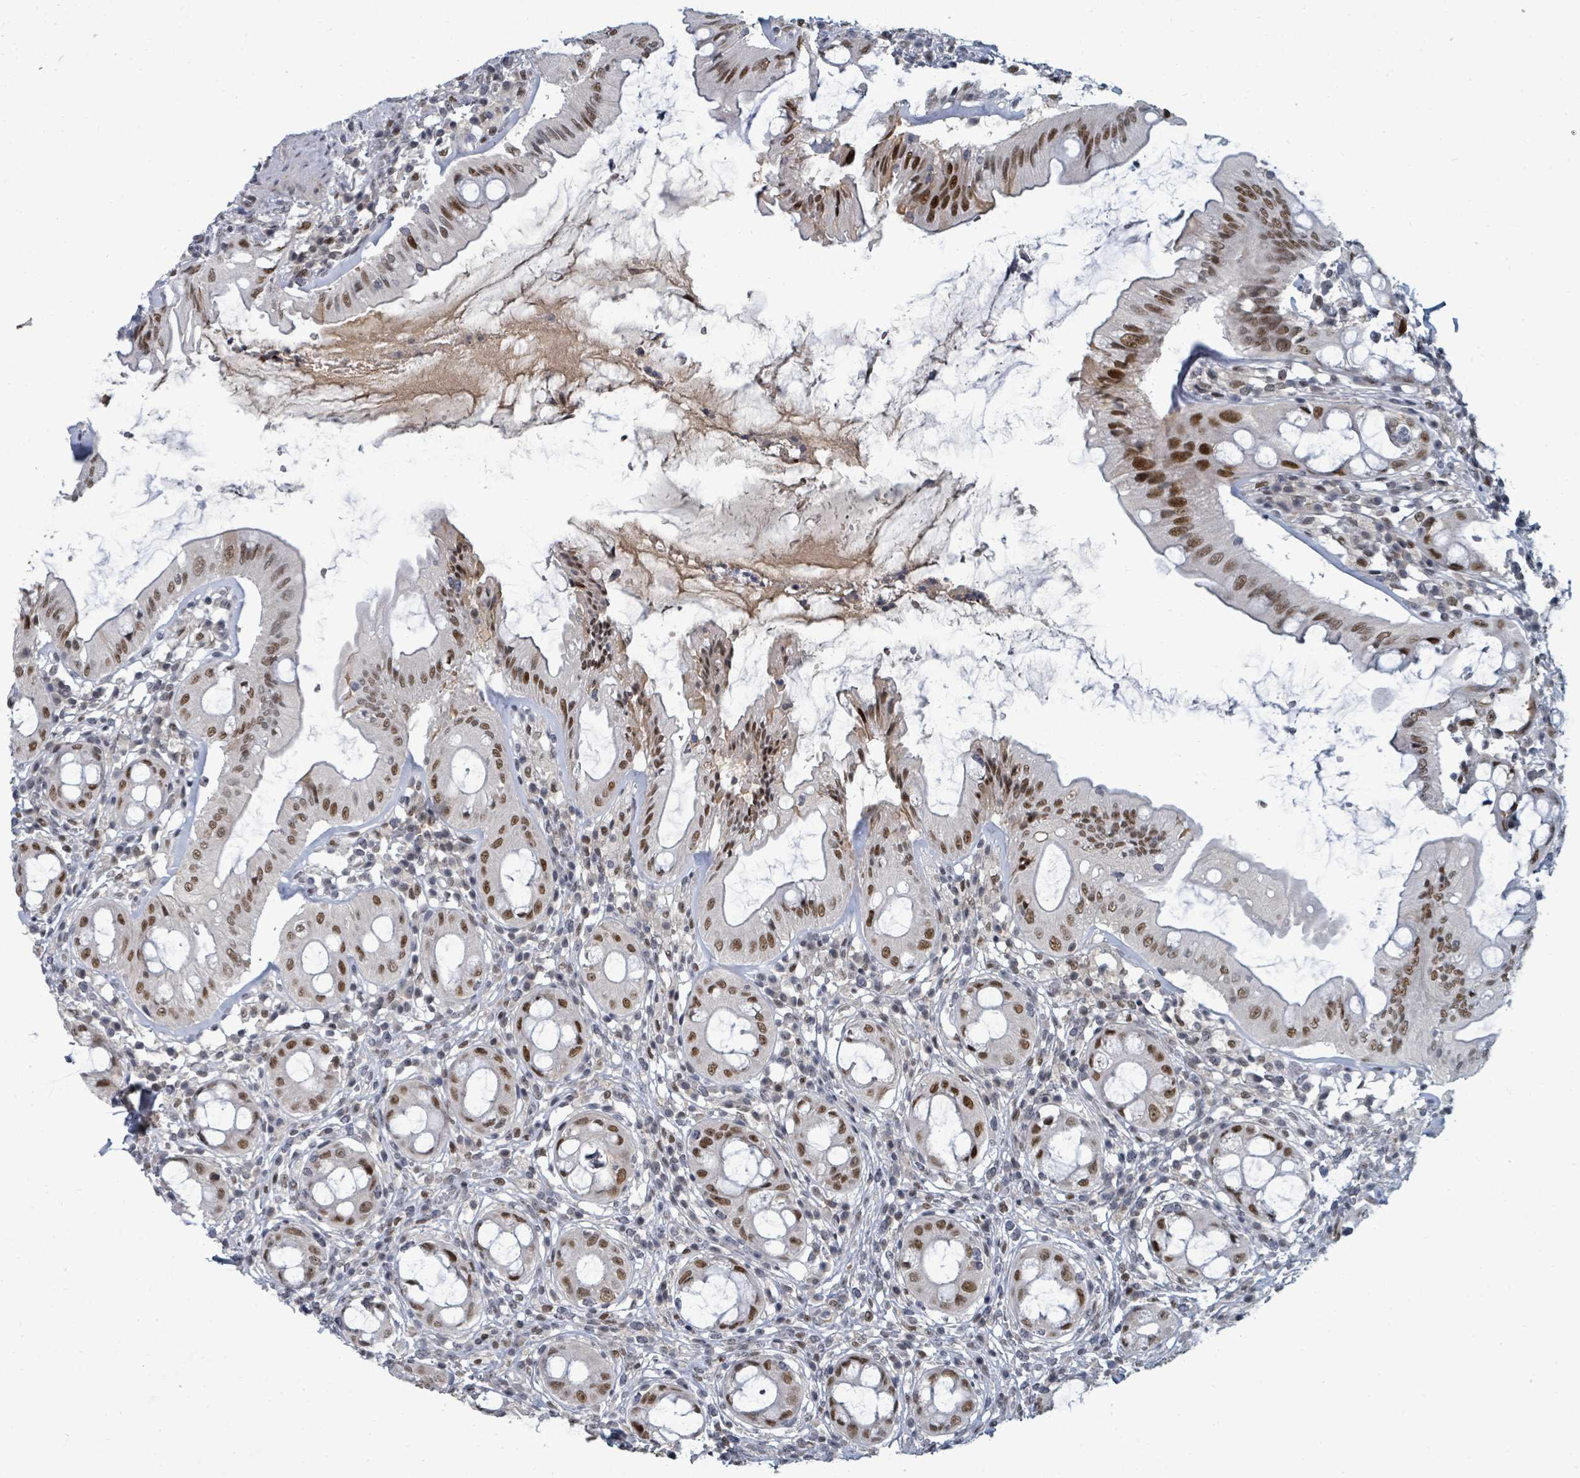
{"staining": {"intensity": "moderate", "quantity": ">75%", "location": "nuclear"}, "tissue": "rectum", "cell_type": "Glandular cells", "image_type": "normal", "snomed": [{"axis": "morphology", "description": "Normal tissue, NOS"}, {"axis": "topography", "description": "Rectum"}], "caption": "Protein positivity by IHC demonstrates moderate nuclear staining in approximately >75% of glandular cells in normal rectum.", "gene": "UCK1", "patient": {"sex": "female", "age": 57}}